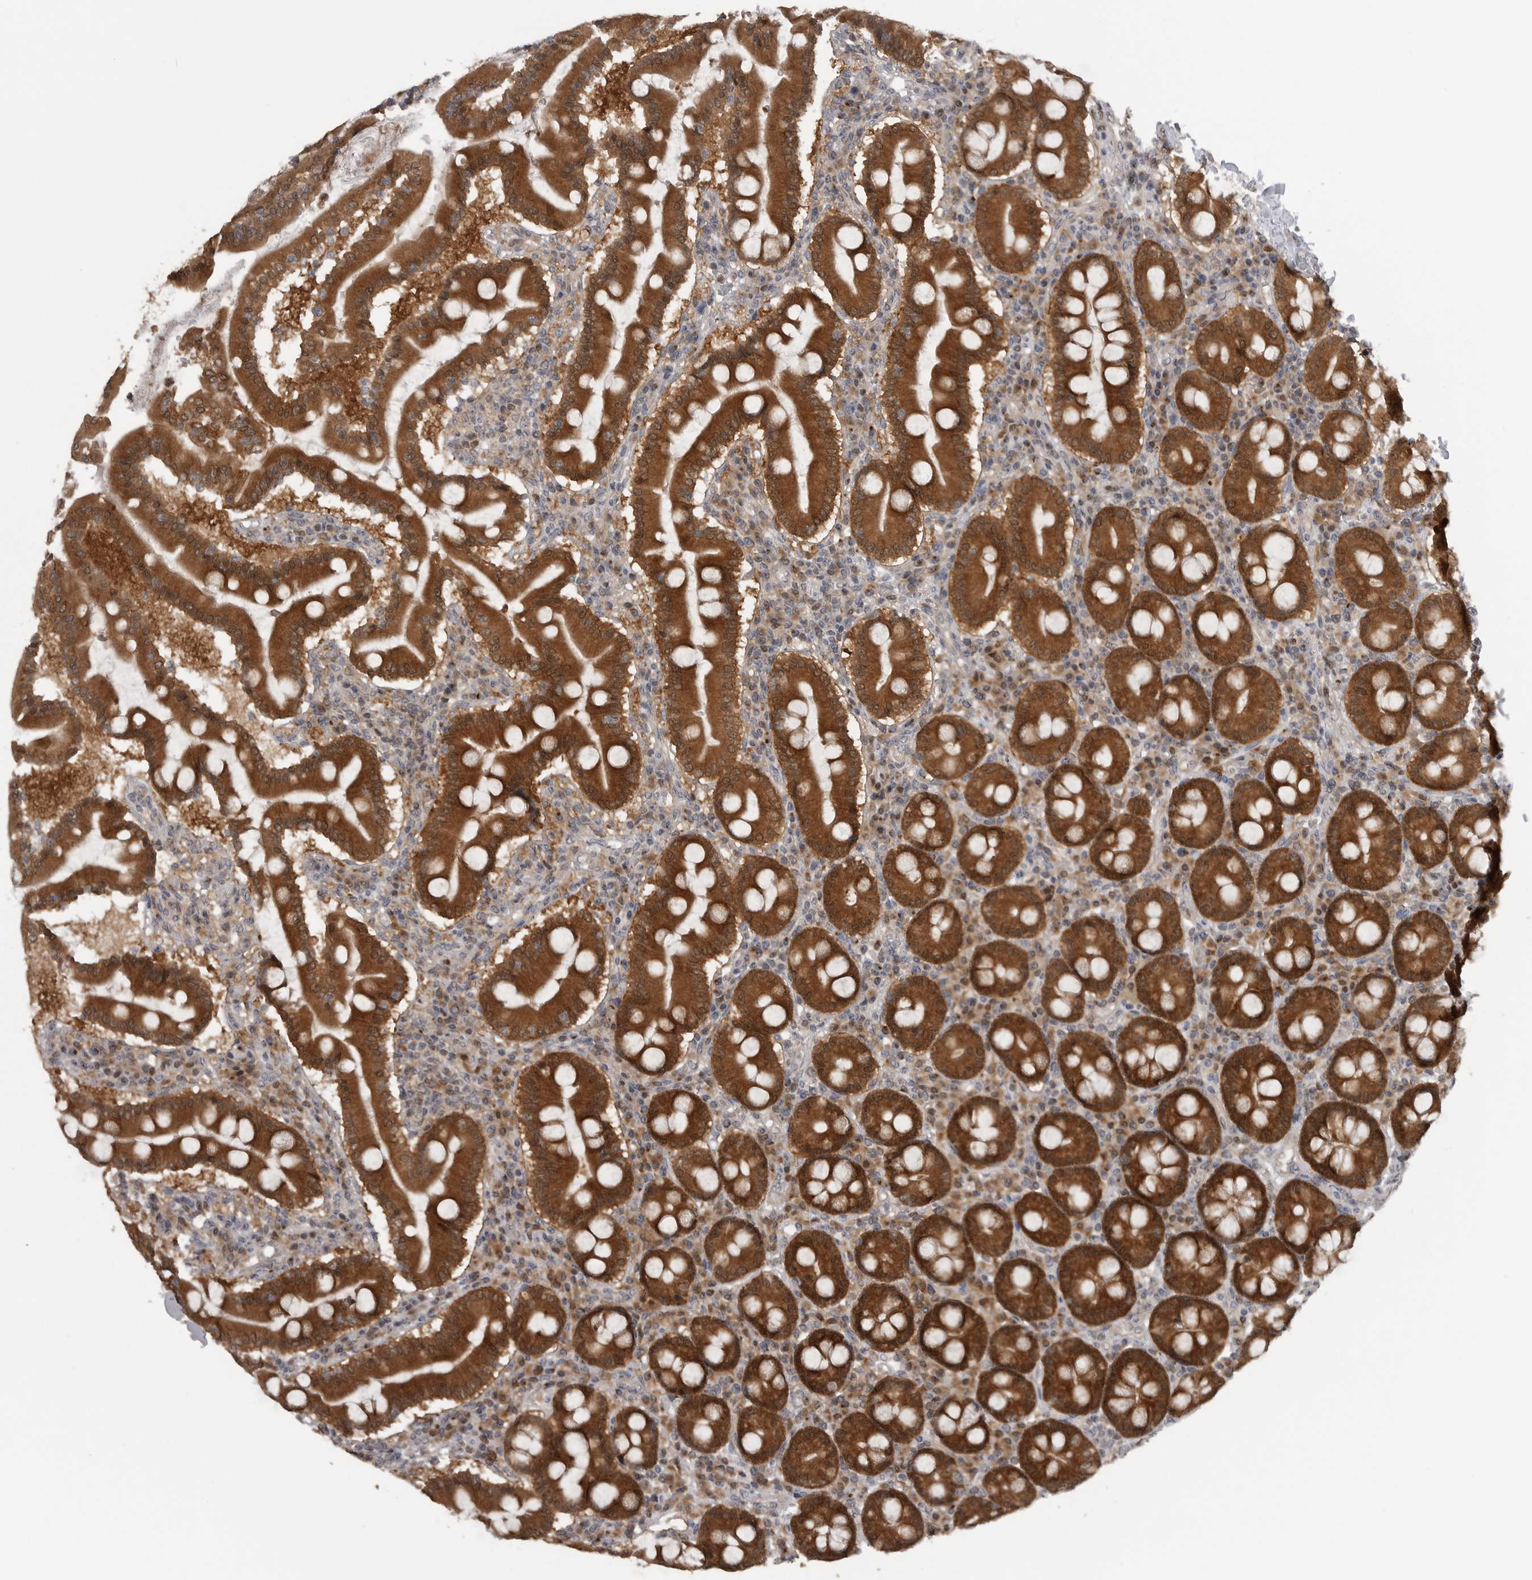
{"staining": {"intensity": "strong", "quantity": ">75%", "location": "cytoplasmic/membranous,nuclear"}, "tissue": "duodenum", "cell_type": "Glandular cells", "image_type": "normal", "snomed": [{"axis": "morphology", "description": "Normal tissue, NOS"}, {"axis": "topography", "description": "Duodenum"}], "caption": "Immunohistochemistry (IHC) of benign human duodenum shows high levels of strong cytoplasmic/membranous,nuclear staining in approximately >75% of glandular cells.", "gene": "MAPK13", "patient": {"sex": "male", "age": 50}}